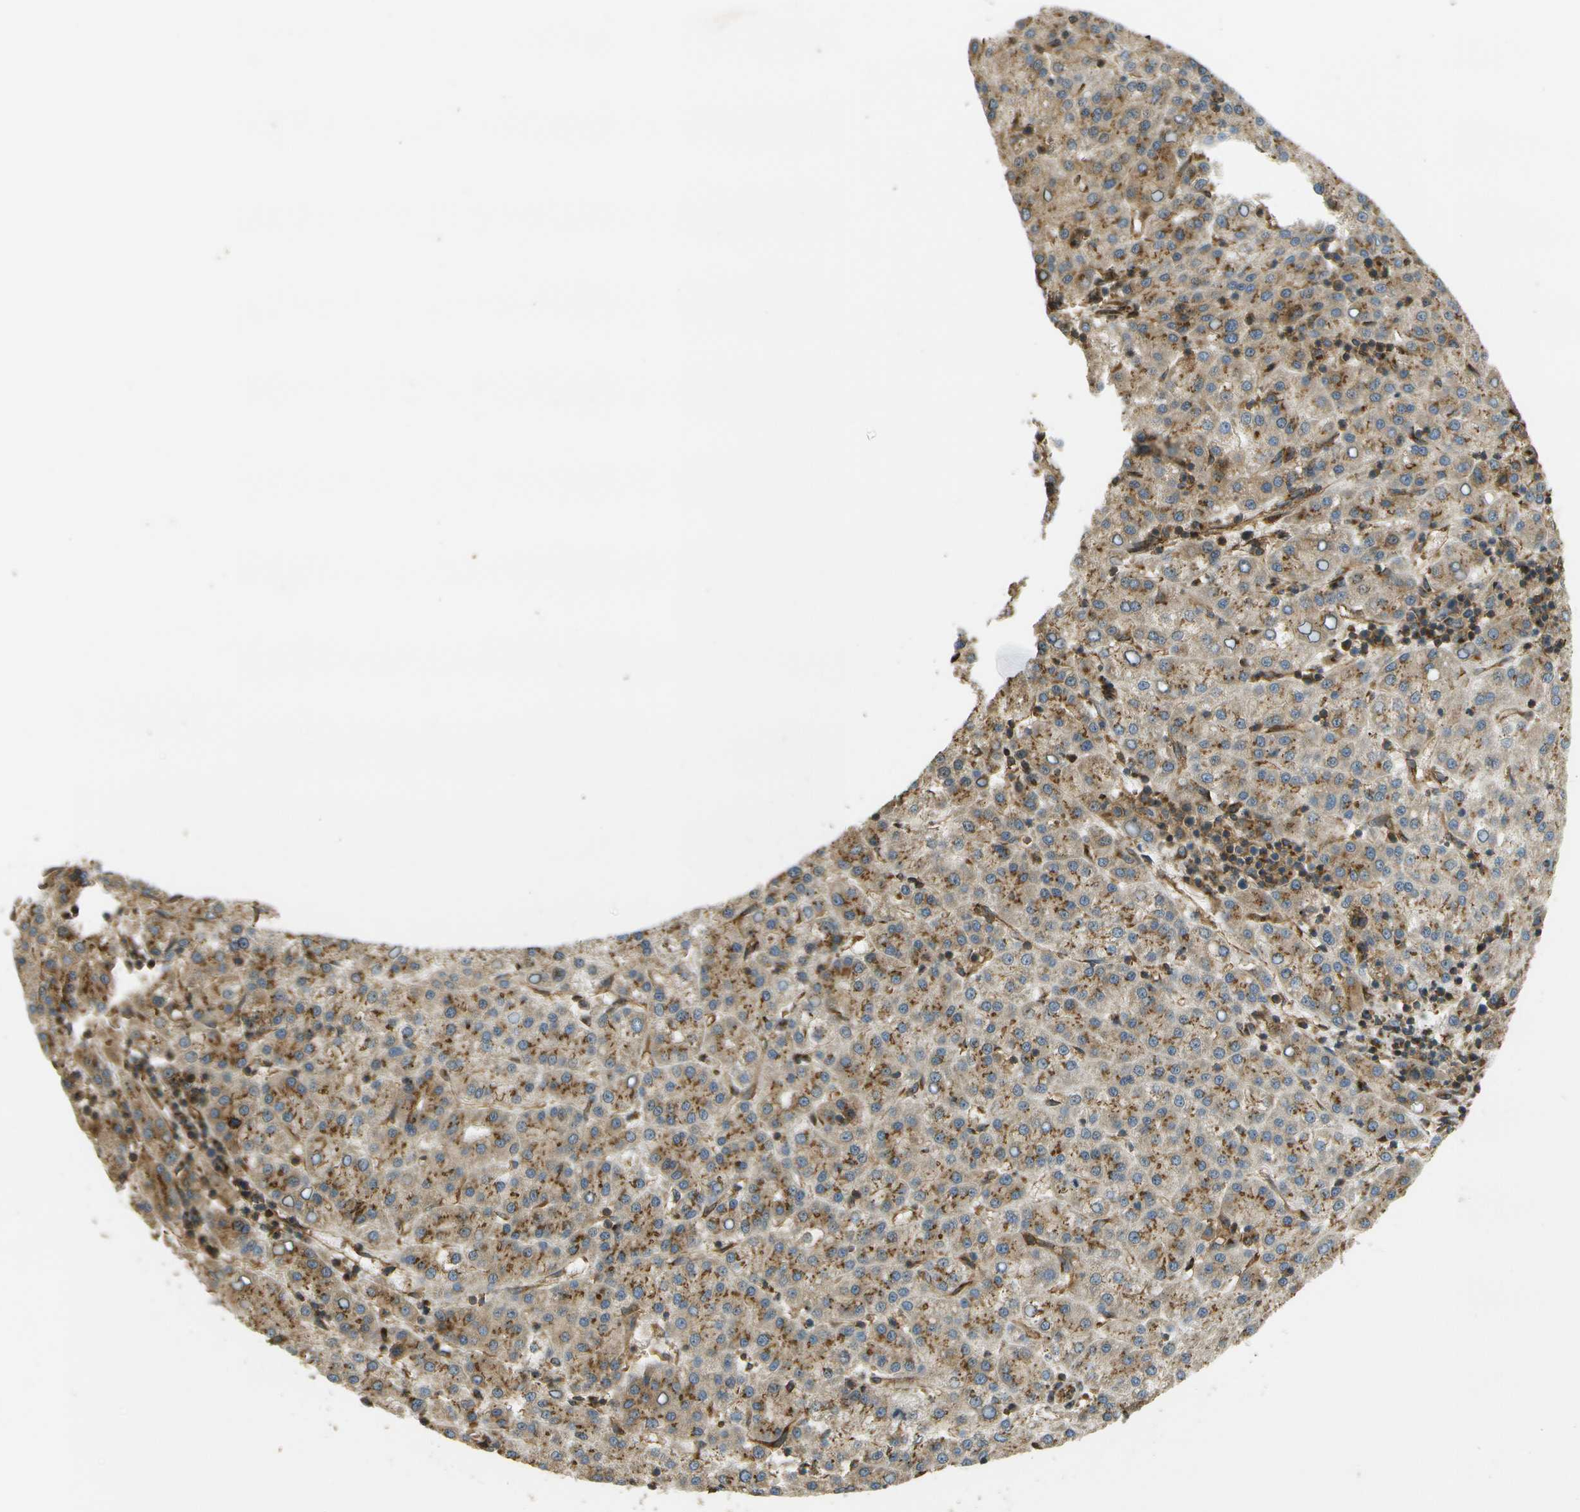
{"staining": {"intensity": "moderate", "quantity": ">75%", "location": "cytoplasmic/membranous"}, "tissue": "liver cancer", "cell_type": "Tumor cells", "image_type": "cancer", "snomed": [{"axis": "morphology", "description": "Carcinoma, Hepatocellular, NOS"}, {"axis": "topography", "description": "Liver"}], "caption": "Liver cancer tissue demonstrates moderate cytoplasmic/membranous expression in about >75% of tumor cells, visualized by immunohistochemistry.", "gene": "LRP12", "patient": {"sex": "female", "age": 58}}